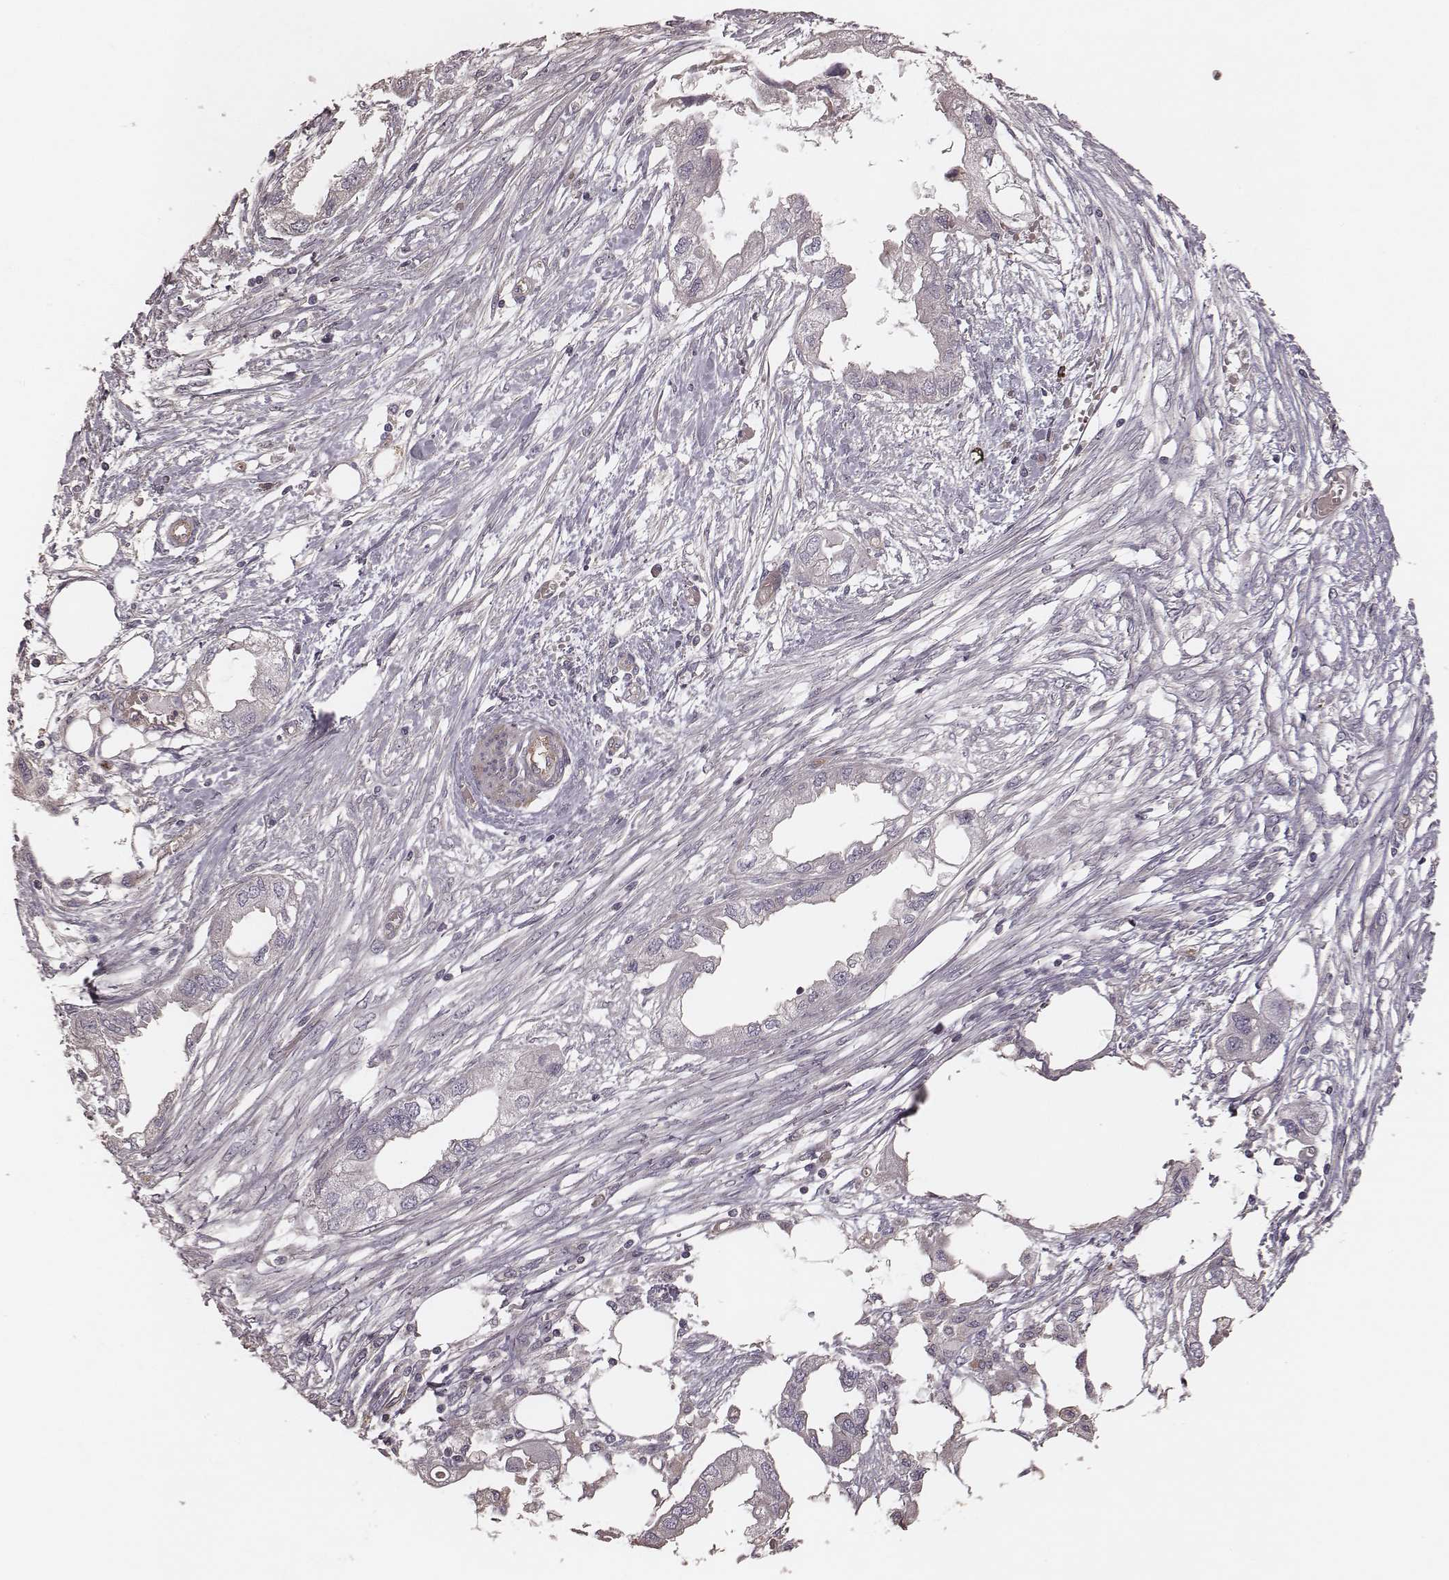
{"staining": {"intensity": "negative", "quantity": "none", "location": "none"}, "tissue": "endometrial cancer", "cell_type": "Tumor cells", "image_type": "cancer", "snomed": [{"axis": "morphology", "description": "Adenocarcinoma, NOS"}, {"axis": "morphology", "description": "Adenocarcinoma, metastatic, NOS"}, {"axis": "topography", "description": "Adipose tissue"}, {"axis": "topography", "description": "Endometrium"}], "caption": "Immunohistochemical staining of endometrial cancer (adenocarcinoma) demonstrates no significant expression in tumor cells.", "gene": "OTOGL", "patient": {"sex": "female", "age": 67}}